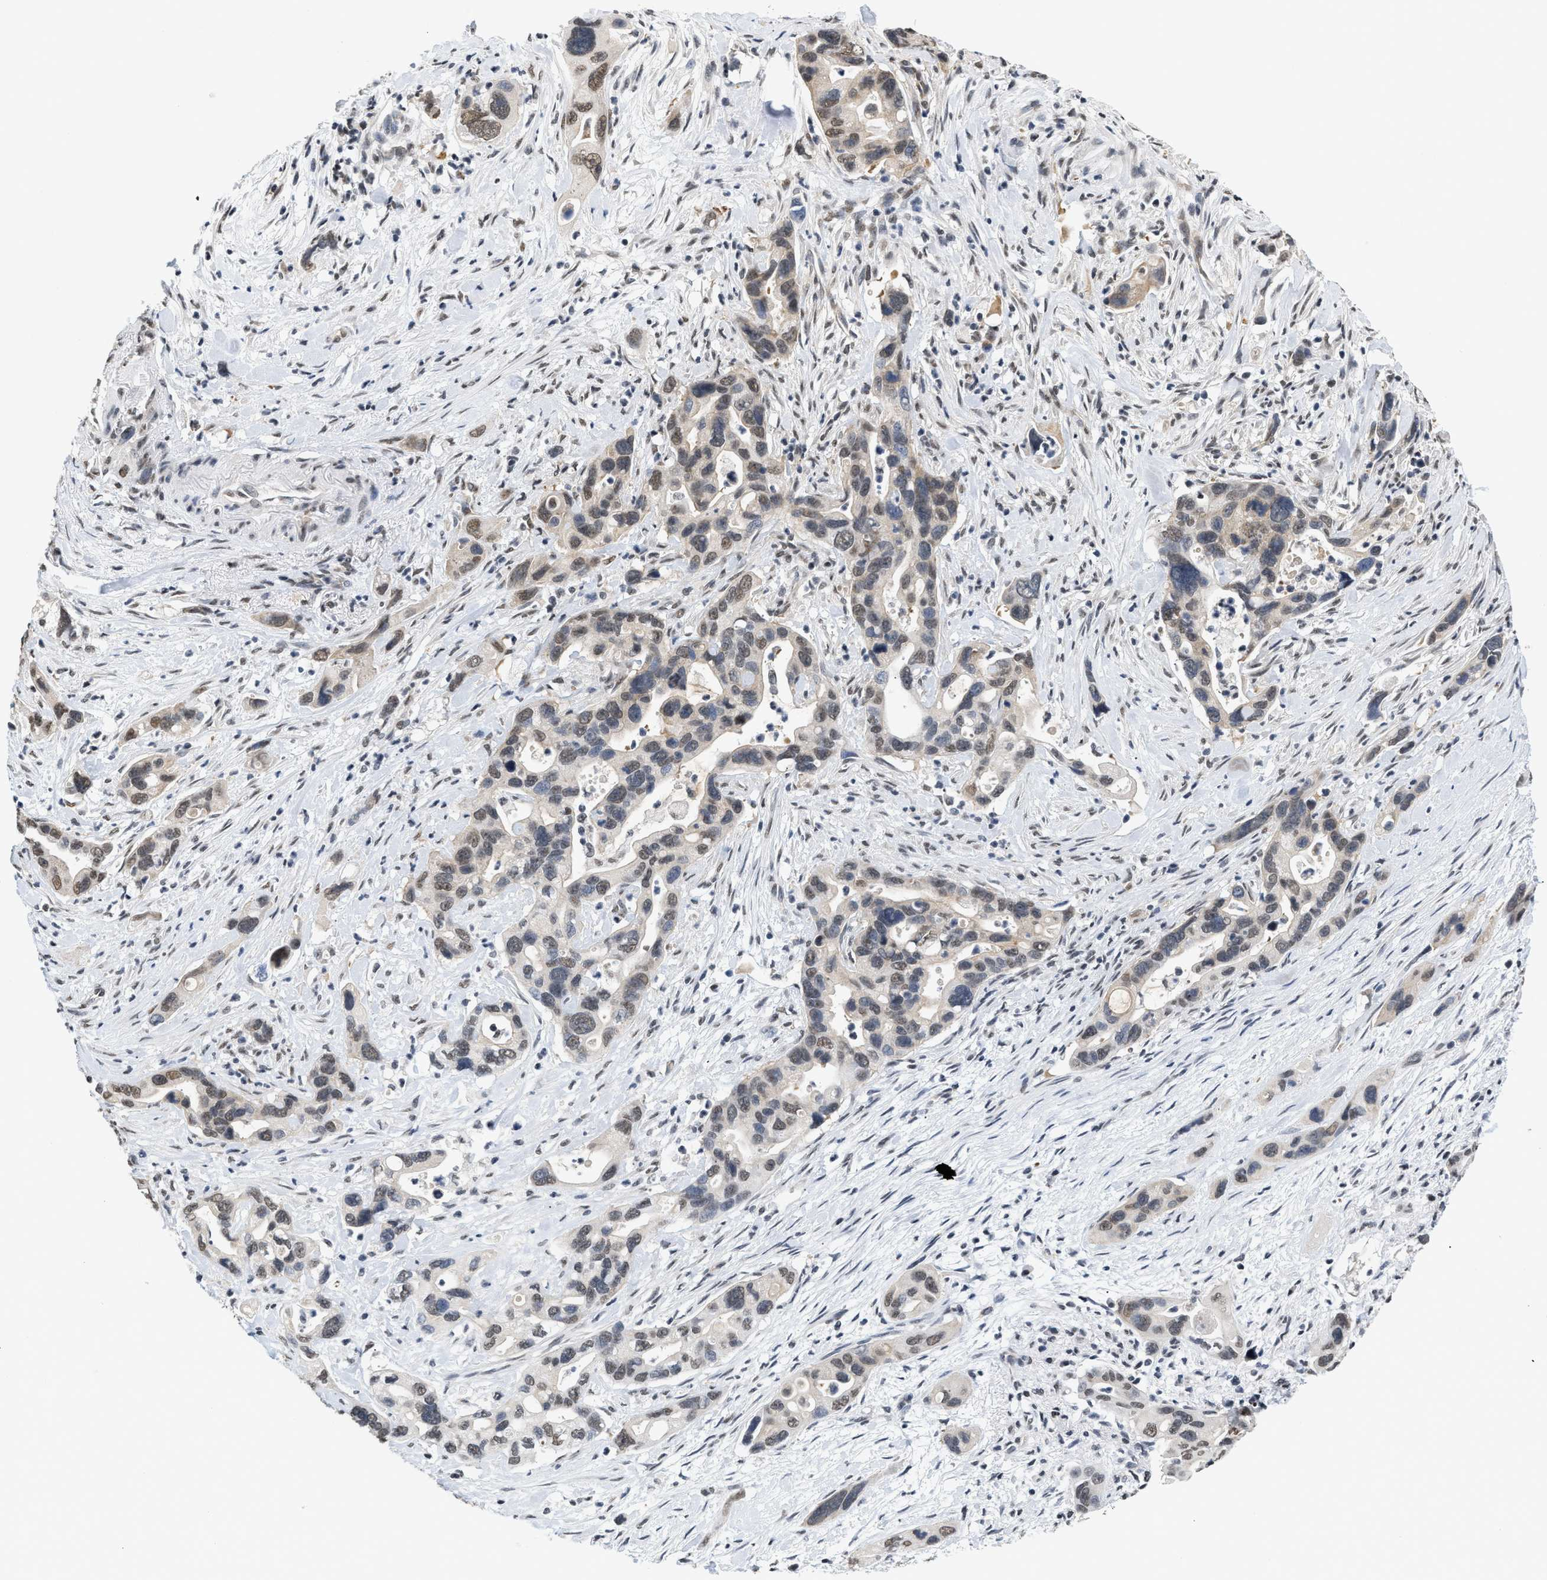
{"staining": {"intensity": "weak", "quantity": ">75%", "location": "nuclear"}, "tissue": "pancreatic cancer", "cell_type": "Tumor cells", "image_type": "cancer", "snomed": [{"axis": "morphology", "description": "Adenocarcinoma, NOS"}, {"axis": "topography", "description": "Pancreas"}], "caption": "Pancreatic adenocarcinoma stained with IHC demonstrates weak nuclear expression in approximately >75% of tumor cells. Nuclei are stained in blue.", "gene": "RAF1", "patient": {"sex": "female", "age": 70}}